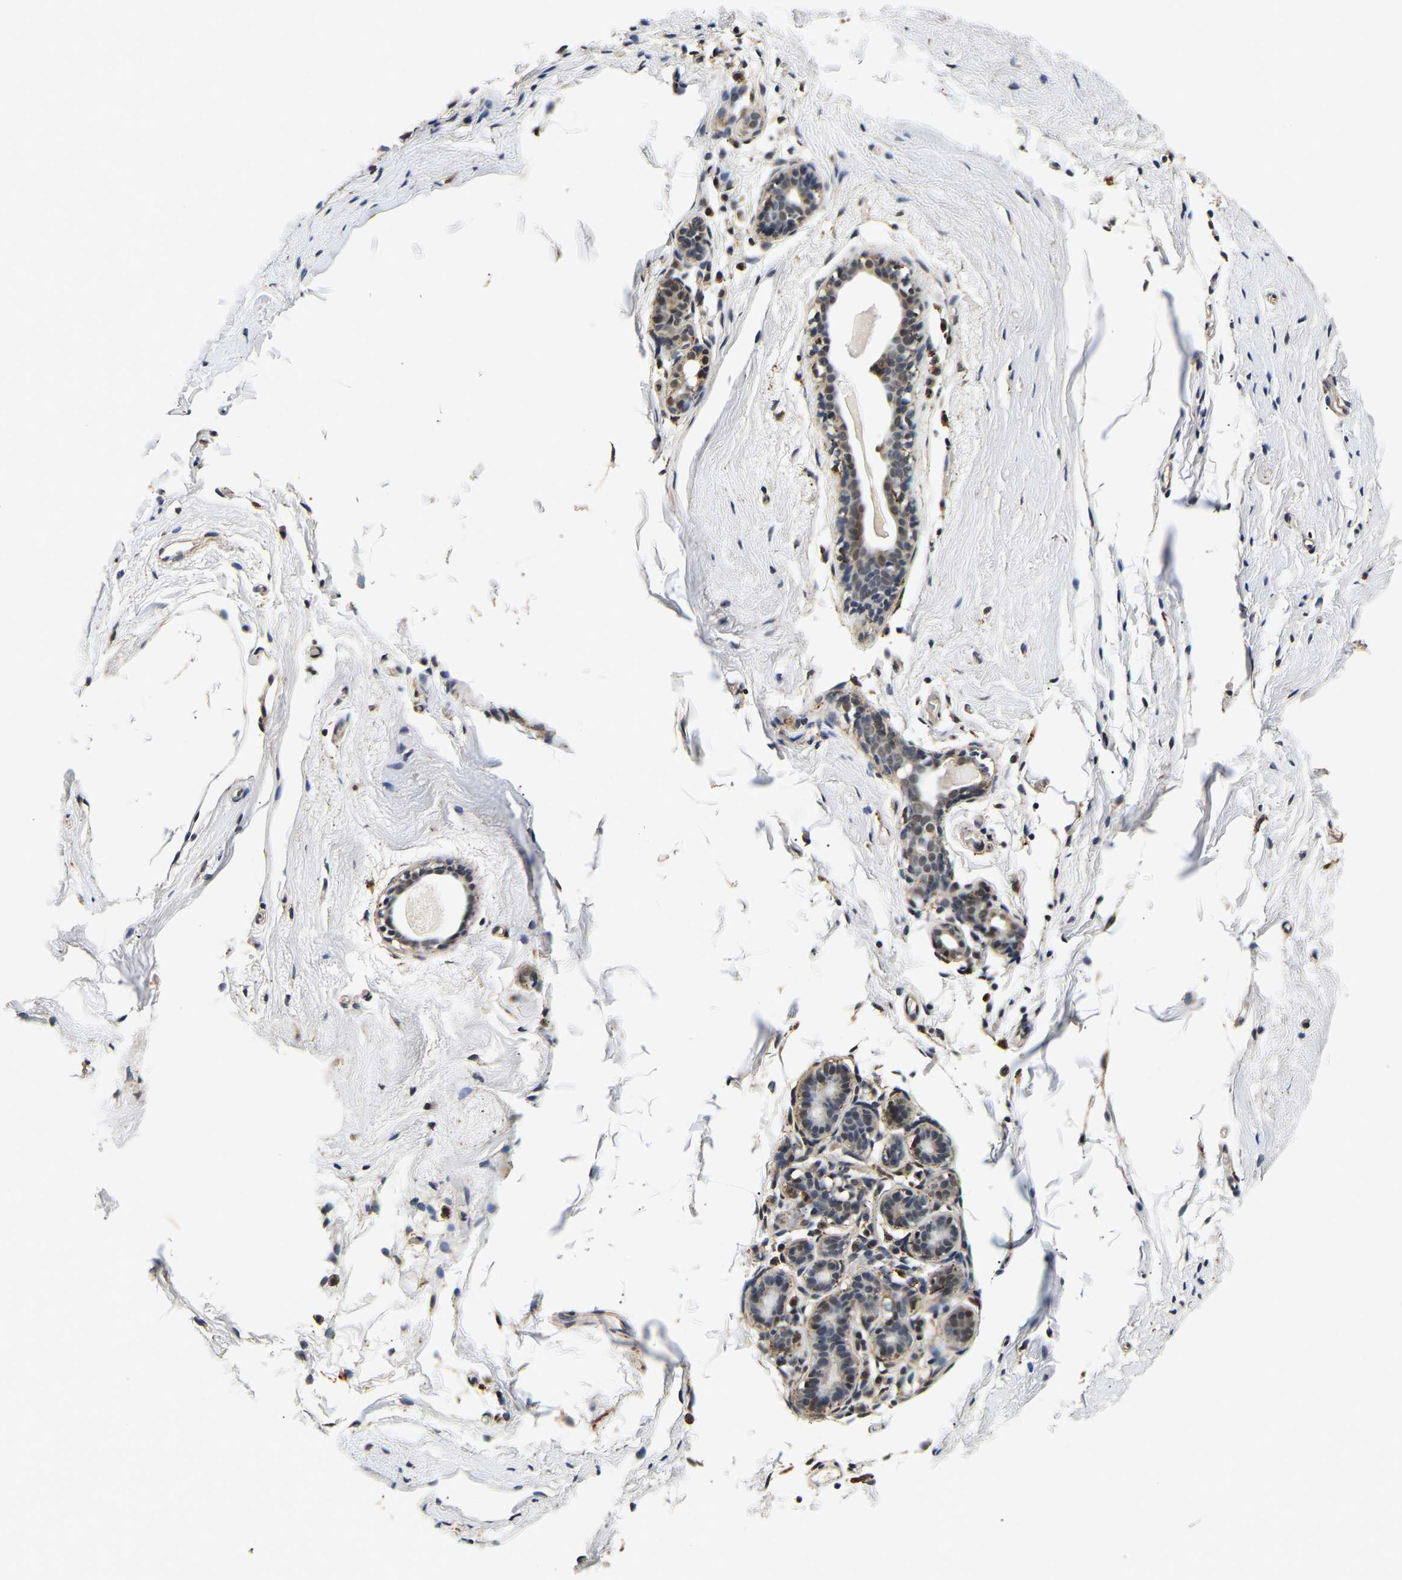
{"staining": {"intensity": "negative", "quantity": "none", "location": "none"}, "tissue": "breast", "cell_type": "Adipocytes", "image_type": "normal", "snomed": [{"axis": "morphology", "description": "Normal tissue, NOS"}, {"axis": "topography", "description": "Breast"}], "caption": "The histopathology image shows no significant positivity in adipocytes of breast. (Immunohistochemistry (ihc), brightfield microscopy, high magnification).", "gene": "SMU1", "patient": {"sex": "female", "age": 62}}